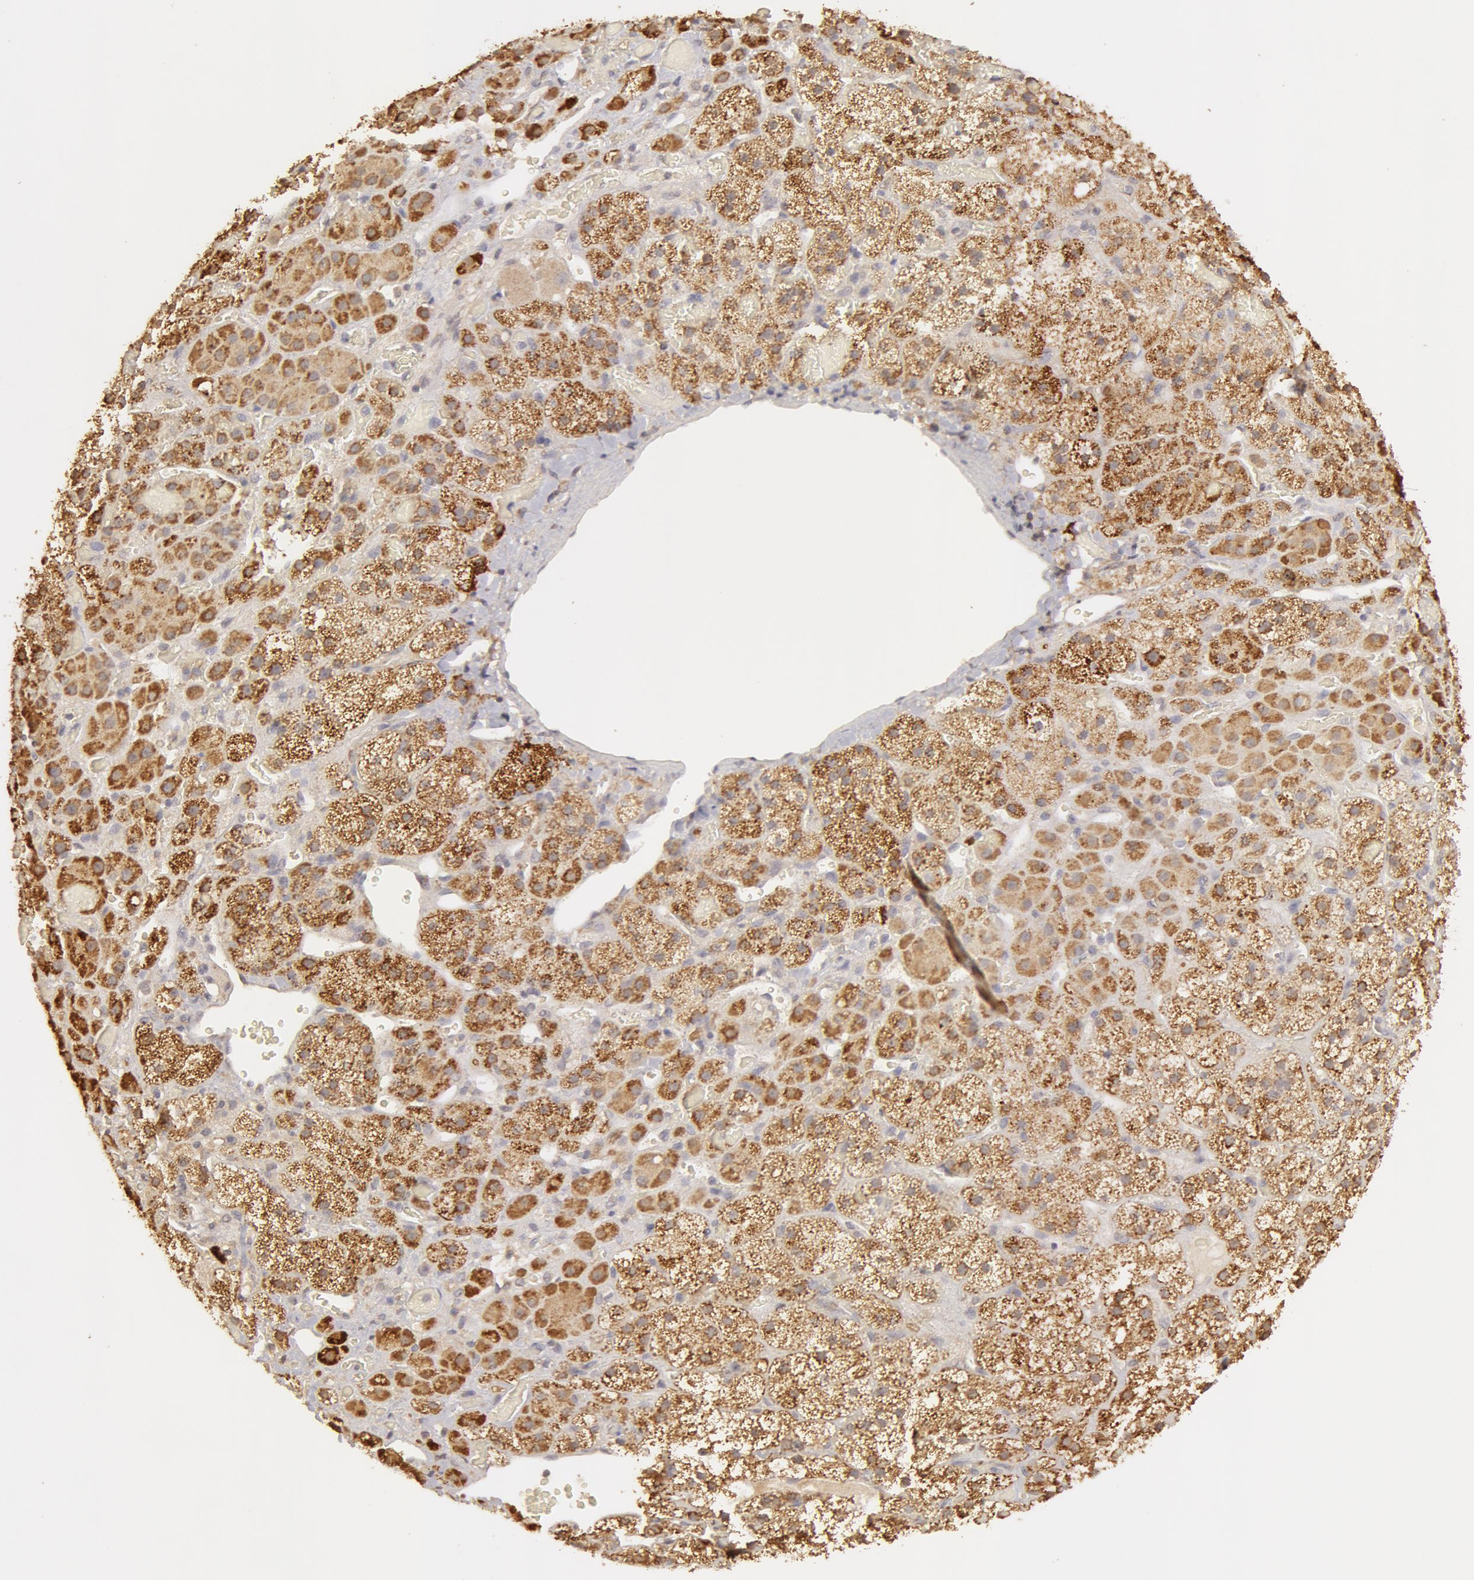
{"staining": {"intensity": "moderate", "quantity": ">75%", "location": "cytoplasmic/membranous"}, "tissue": "adrenal gland", "cell_type": "Glandular cells", "image_type": "normal", "snomed": [{"axis": "morphology", "description": "Normal tissue, NOS"}, {"axis": "topography", "description": "Adrenal gland"}], "caption": "Protein expression analysis of benign adrenal gland shows moderate cytoplasmic/membranous expression in approximately >75% of glandular cells. Nuclei are stained in blue.", "gene": "ADPRH", "patient": {"sex": "male", "age": 57}}